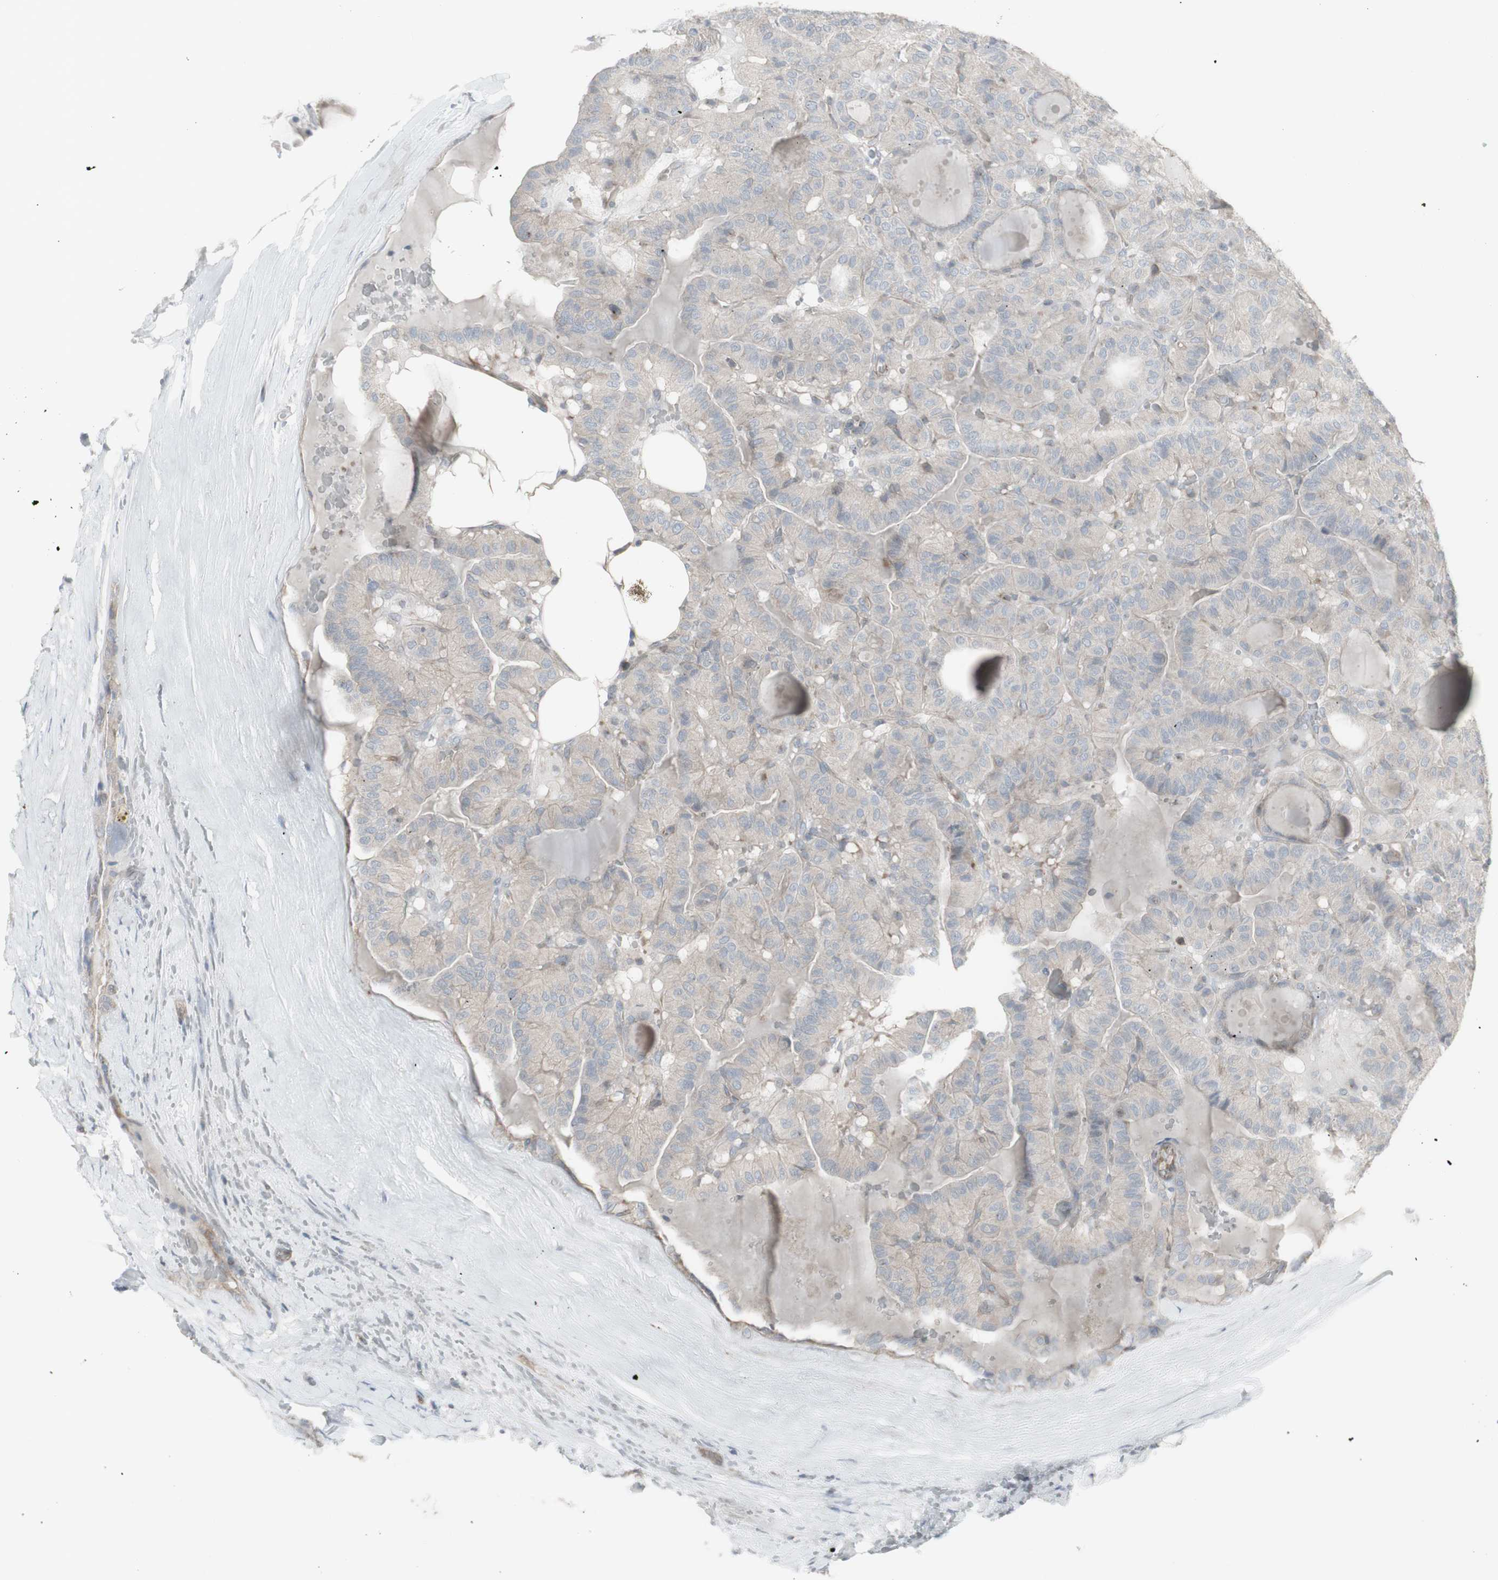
{"staining": {"intensity": "negative", "quantity": "none", "location": "none"}, "tissue": "thyroid cancer", "cell_type": "Tumor cells", "image_type": "cancer", "snomed": [{"axis": "morphology", "description": "Papillary adenocarcinoma, NOS"}, {"axis": "topography", "description": "Thyroid gland"}], "caption": "This is a histopathology image of immunohistochemistry (IHC) staining of thyroid cancer (papillary adenocarcinoma), which shows no expression in tumor cells.", "gene": "GALNT6", "patient": {"sex": "male", "age": 77}}